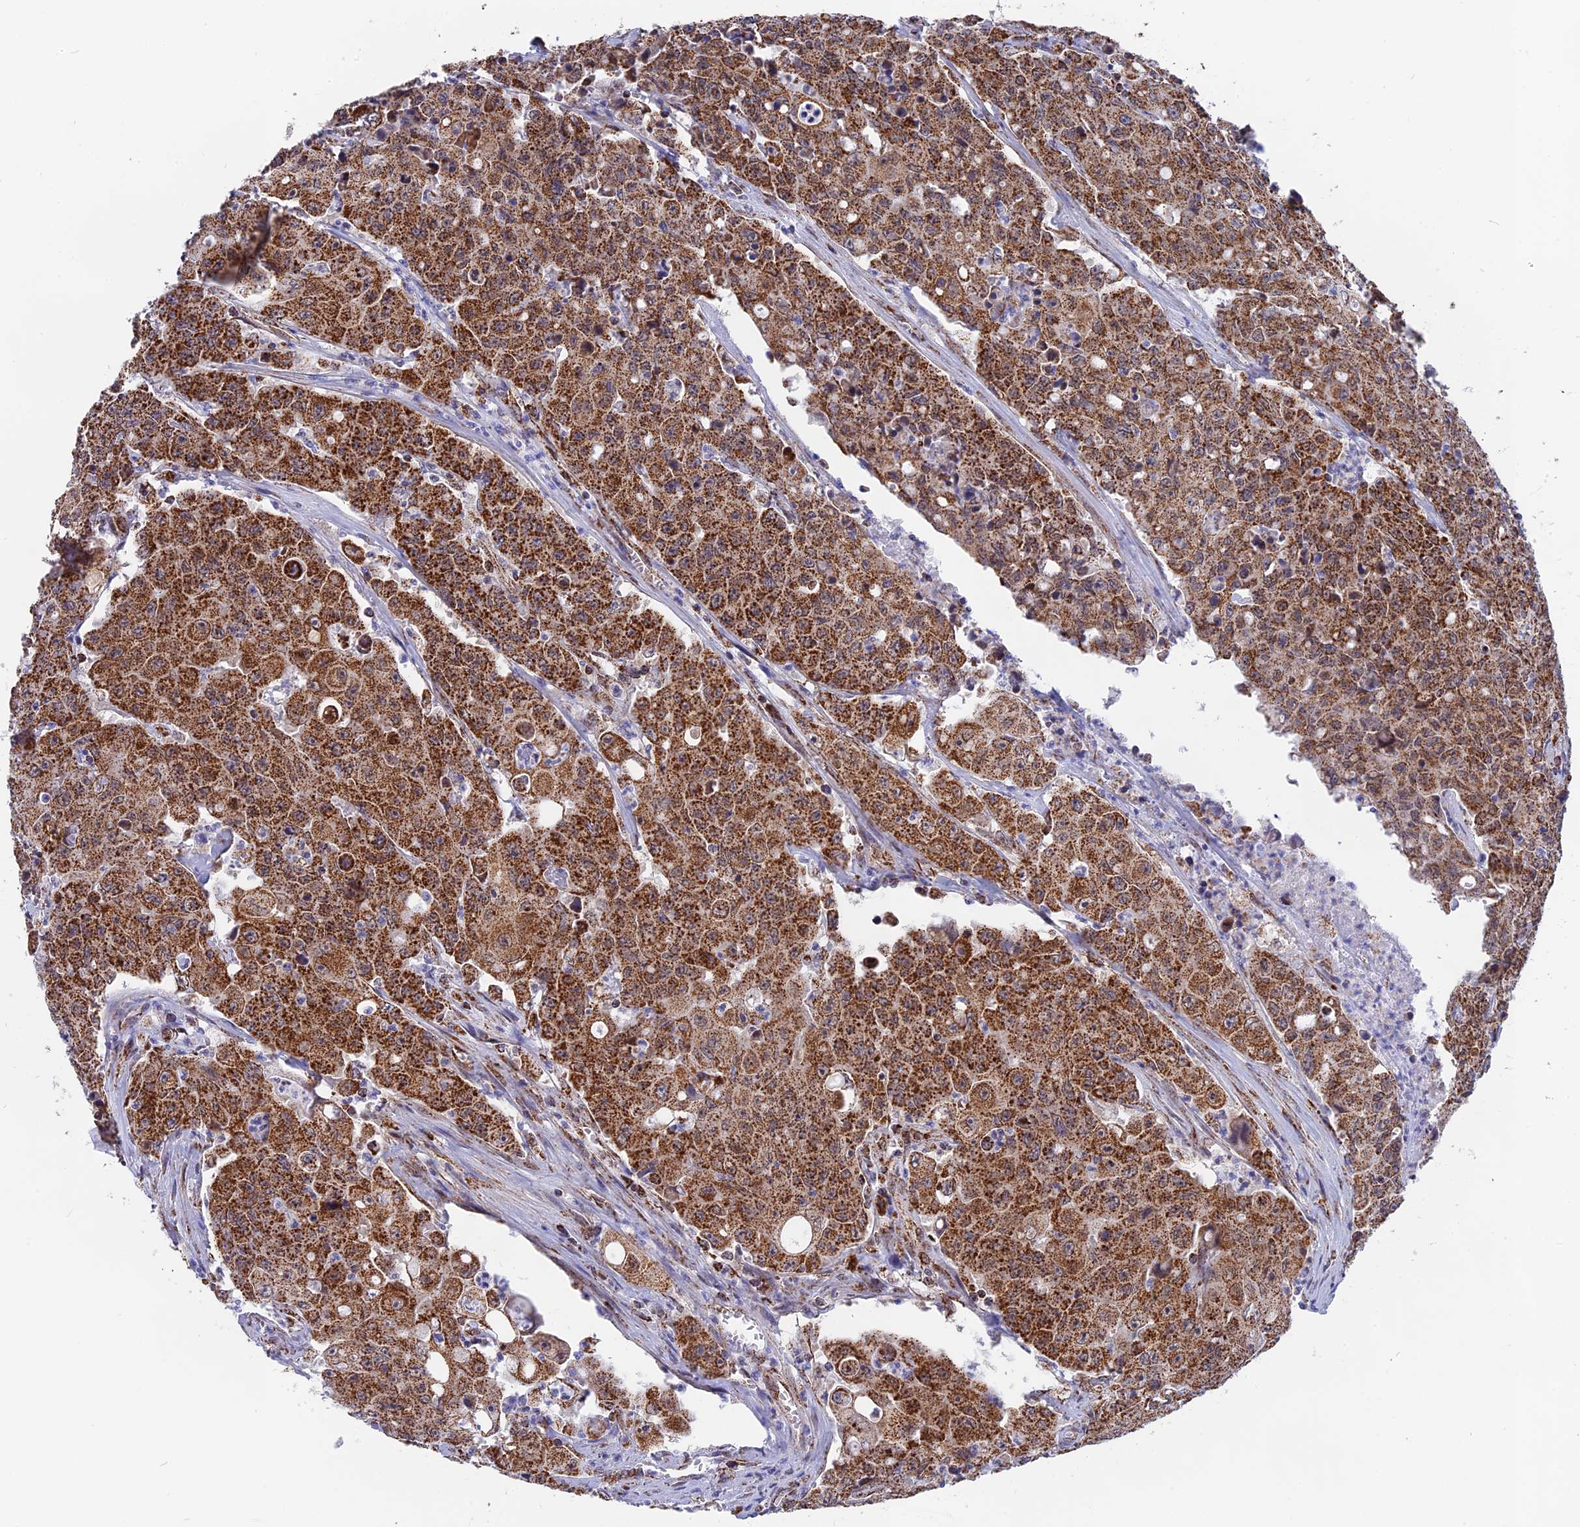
{"staining": {"intensity": "strong", "quantity": ">75%", "location": "cytoplasmic/membranous"}, "tissue": "colorectal cancer", "cell_type": "Tumor cells", "image_type": "cancer", "snomed": [{"axis": "morphology", "description": "Adenocarcinoma, NOS"}, {"axis": "topography", "description": "Colon"}], "caption": "An IHC image of tumor tissue is shown. Protein staining in brown labels strong cytoplasmic/membranous positivity in adenocarcinoma (colorectal) within tumor cells.", "gene": "CDC16", "patient": {"sex": "male", "age": 51}}